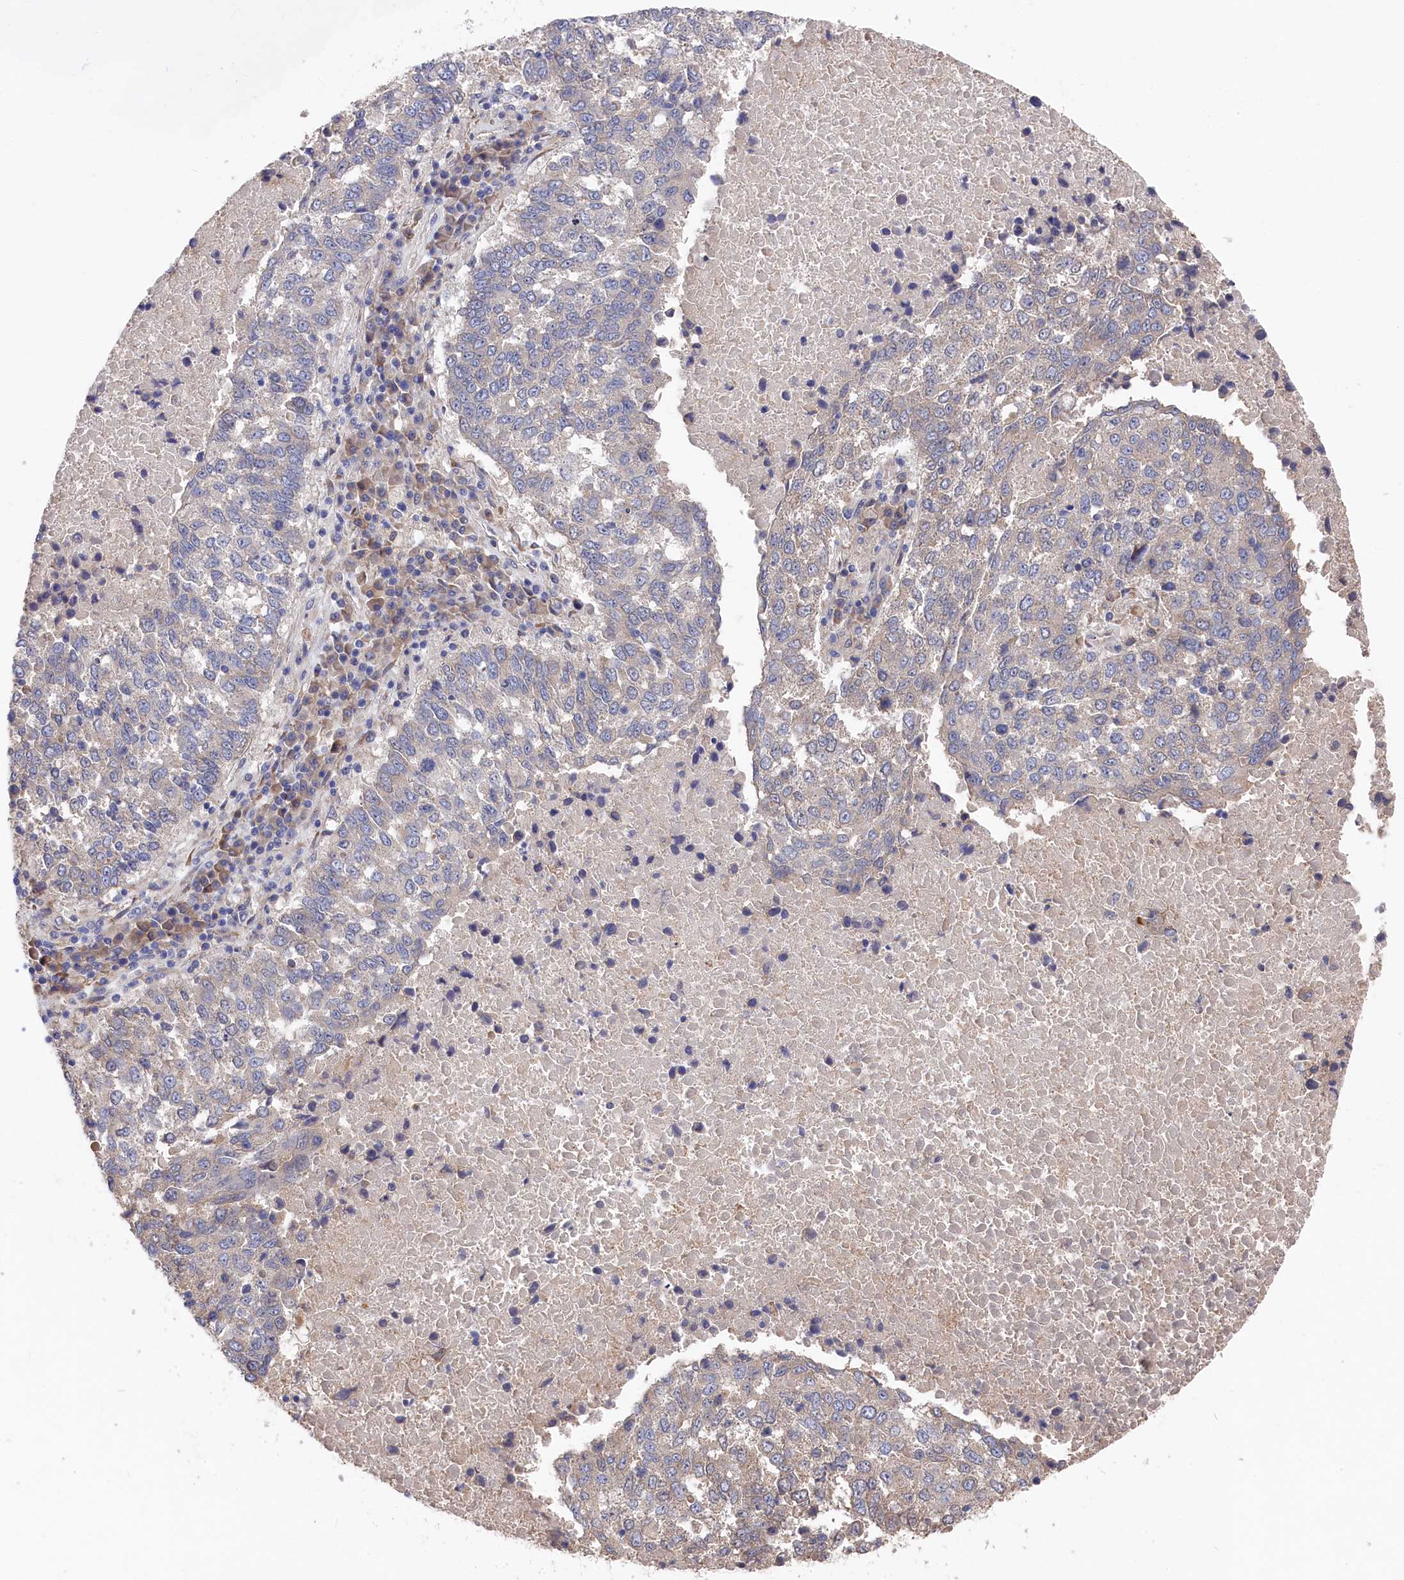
{"staining": {"intensity": "negative", "quantity": "none", "location": "none"}, "tissue": "lung cancer", "cell_type": "Tumor cells", "image_type": "cancer", "snomed": [{"axis": "morphology", "description": "Squamous cell carcinoma, NOS"}, {"axis": "topography", "description": "Lung"}], "caption": "IHC image of lung cancer stained for a protein (brown), which shows no expression in tumor cells.", "gene": "CYB5D2", "patient": {"sex": "male", "age": 73}}